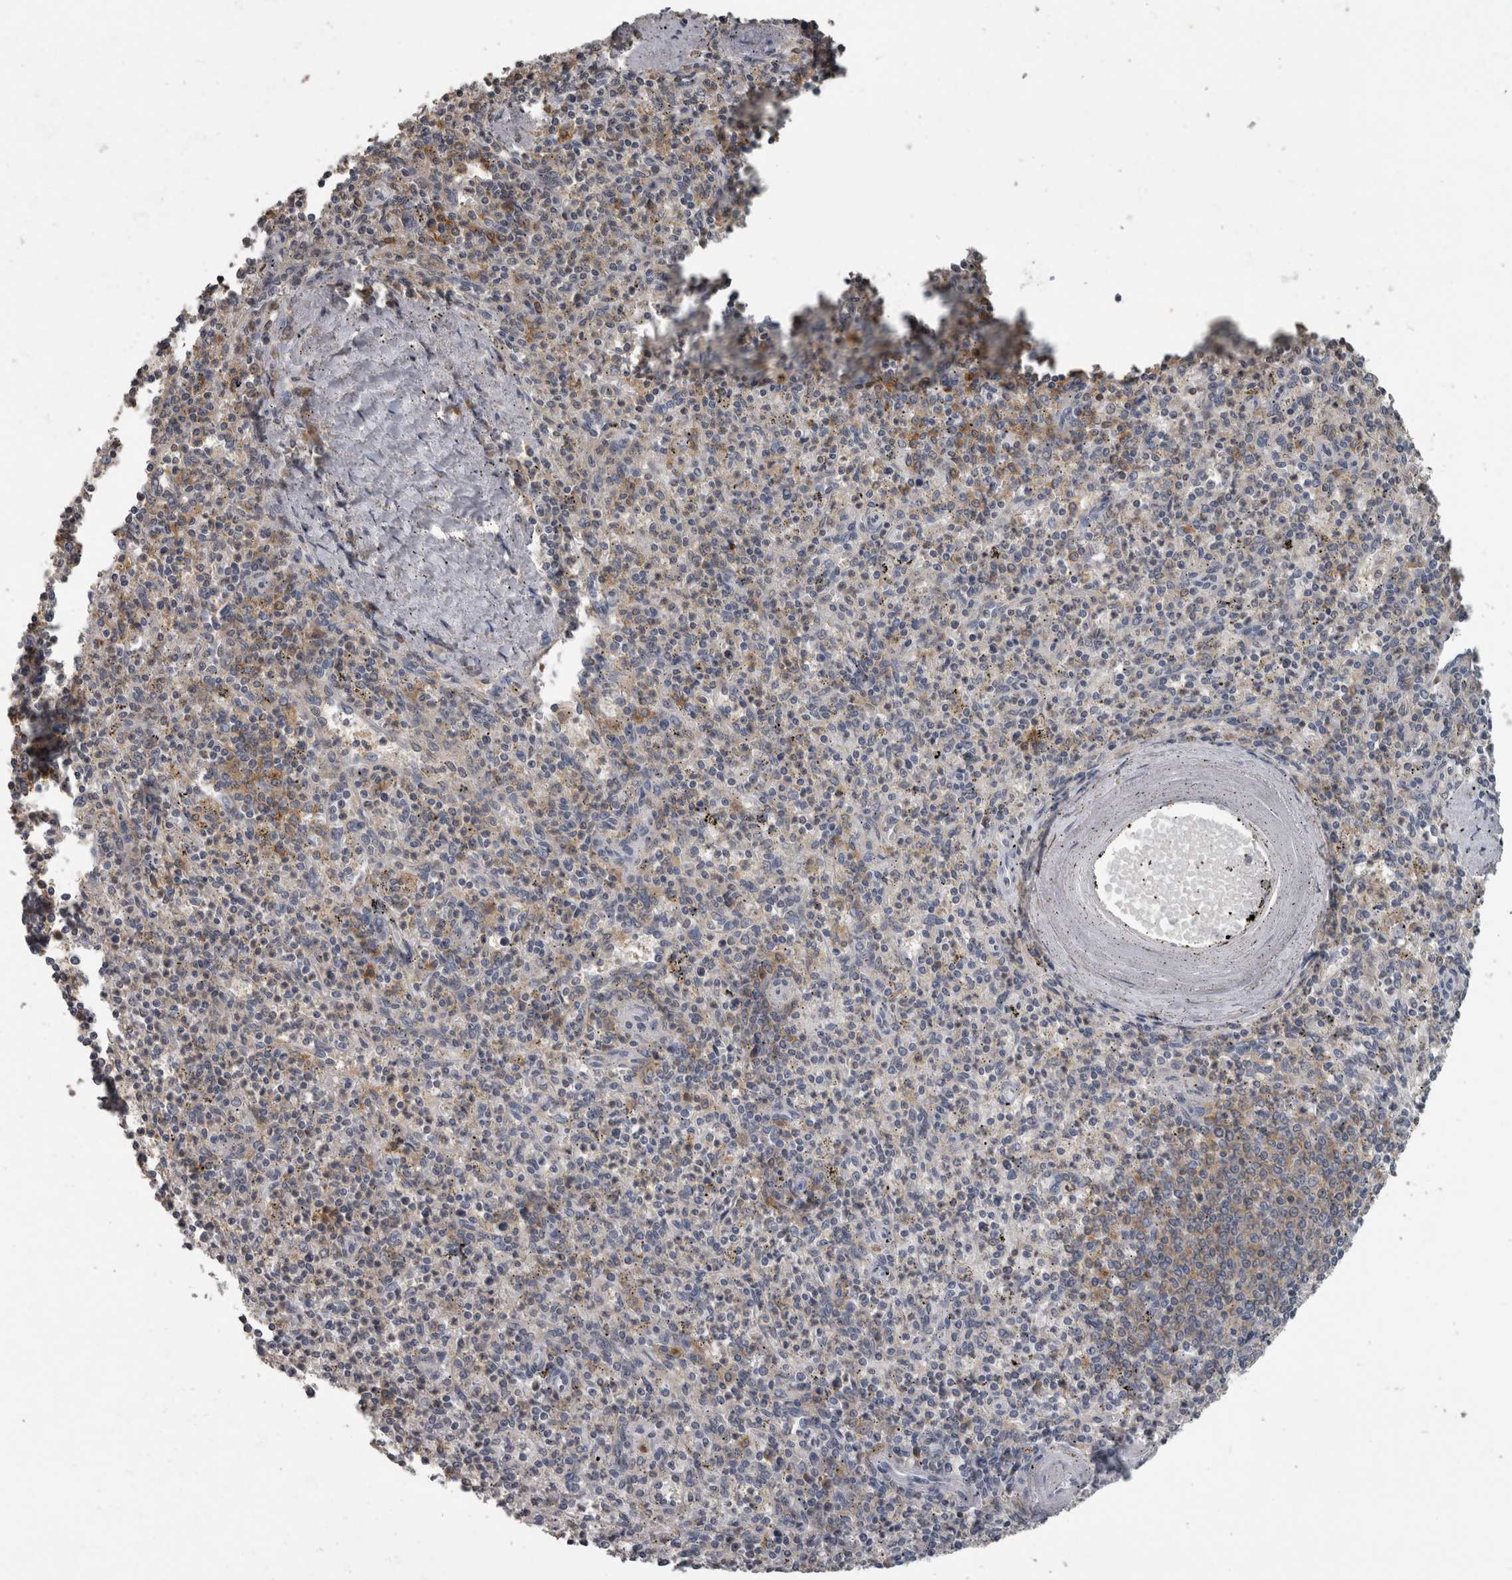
{"staining": {"intensity": "weak", "quantity": "<25%", "location": "cytoplasmic/membranous"}, "tissue": "spleen", "cell_type": "Cells in red pulp", "image_type": "normal", "snomed": [{"axis": "morphology", "description": "Normal tissue, NOS"}, {"axis": "topography", "description": "Spleen"}], "caption": "High power microscopy histopathology image of an immunohistochemistry (IHC) histopathology image of benign spleen, revealing no significant positivity in cells in red pulp. (Brightfield microscopy of DAB (3,3'-diaminobenzidine) immunohistochemistry (IHC) at high magnification).", "gene": "PIK3AP1", "patient": {"sex": "male", "age": 72}}